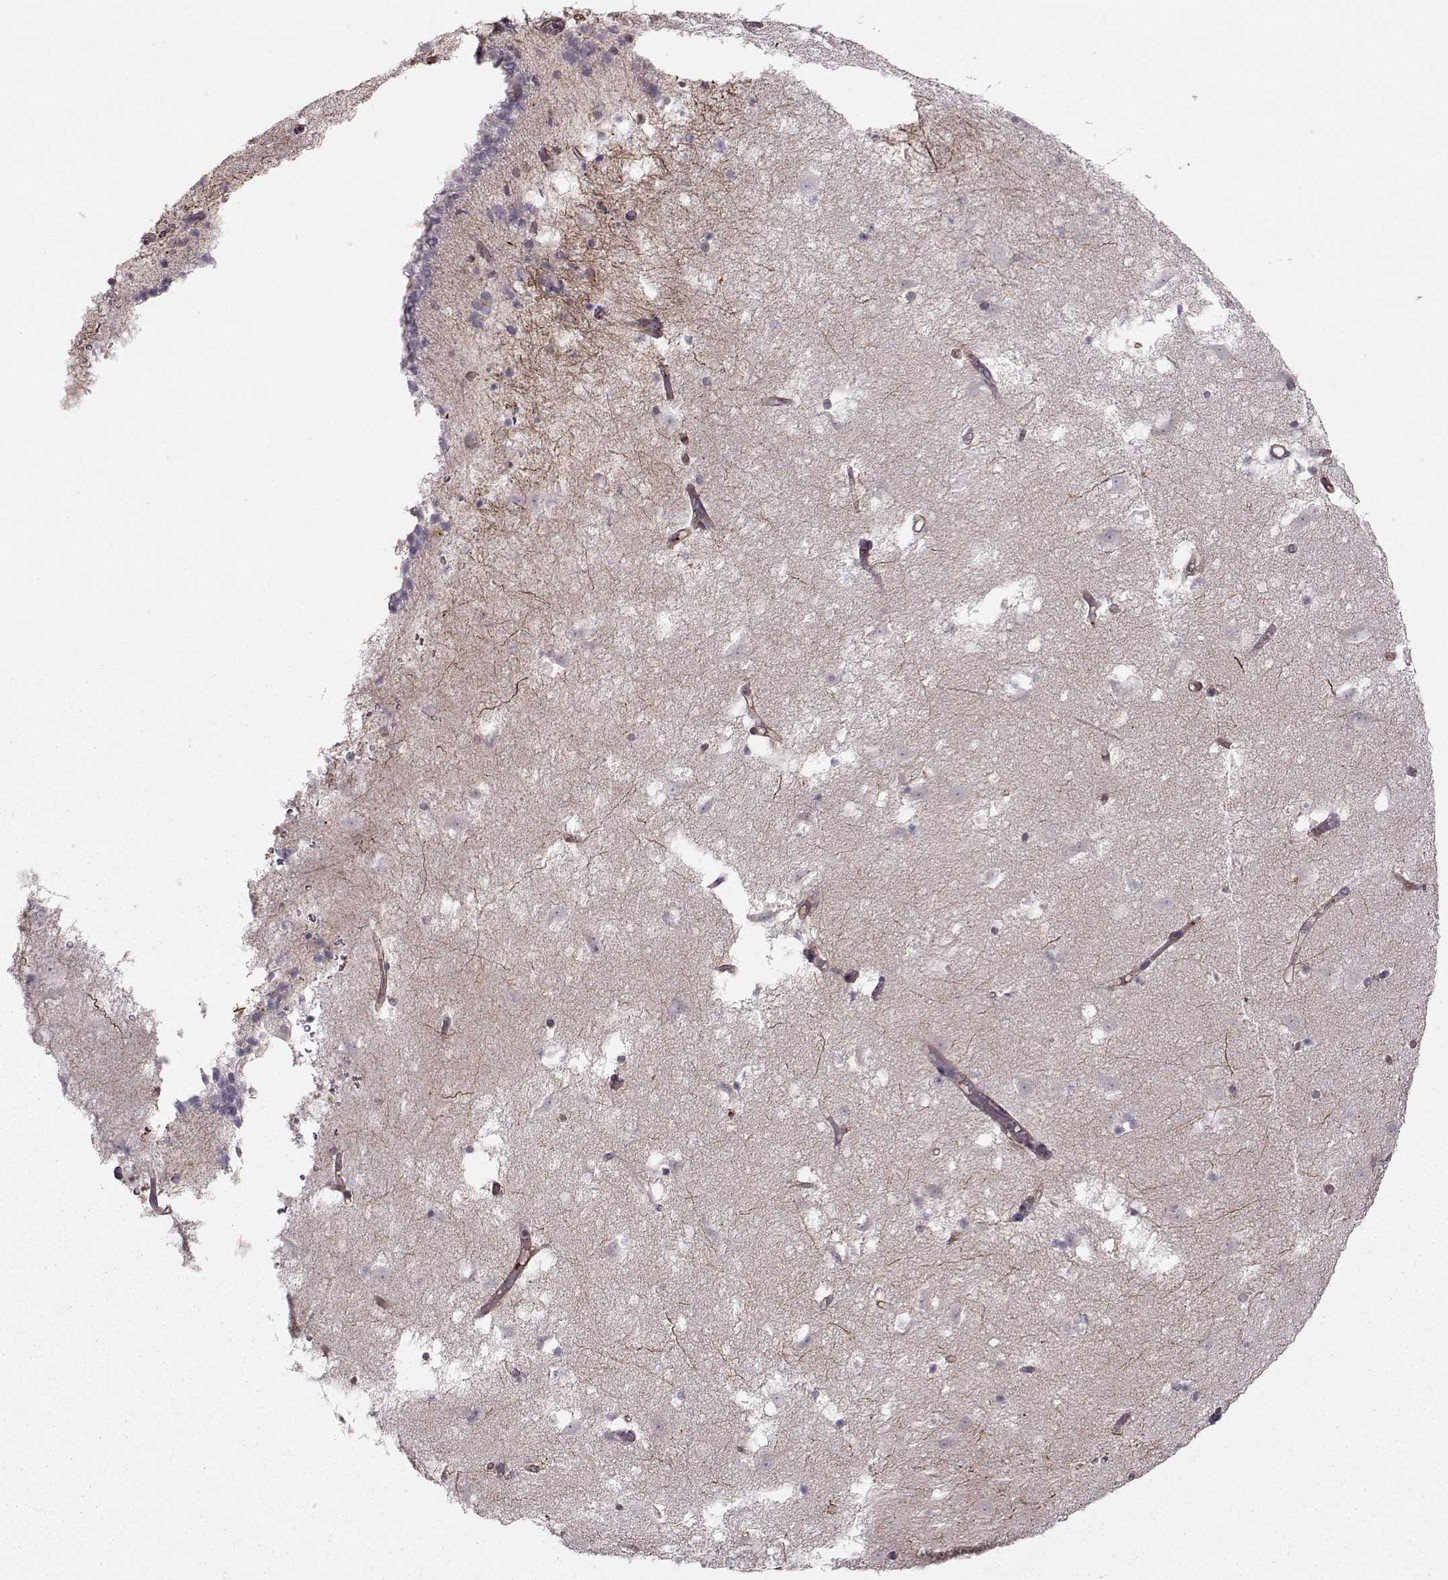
{"staining": {"intensity": "negative", "quantity": "none", "location": "none"}, "tissue": "caudate", "cell_type": "Glial cells", "image_type": "normal", "snomed": [{"axis": "morphology", "description": "Normal tissue, NOS"}, {"axis": "topography", "description": "Lateral ventricle wall"}], "caption": "Immunohistochemistry (IHC) of unremarkable human caudate exhibits no staining in glial cells.", "gene": "ASB16", "patient": {"sex": "female", "age": 42}}